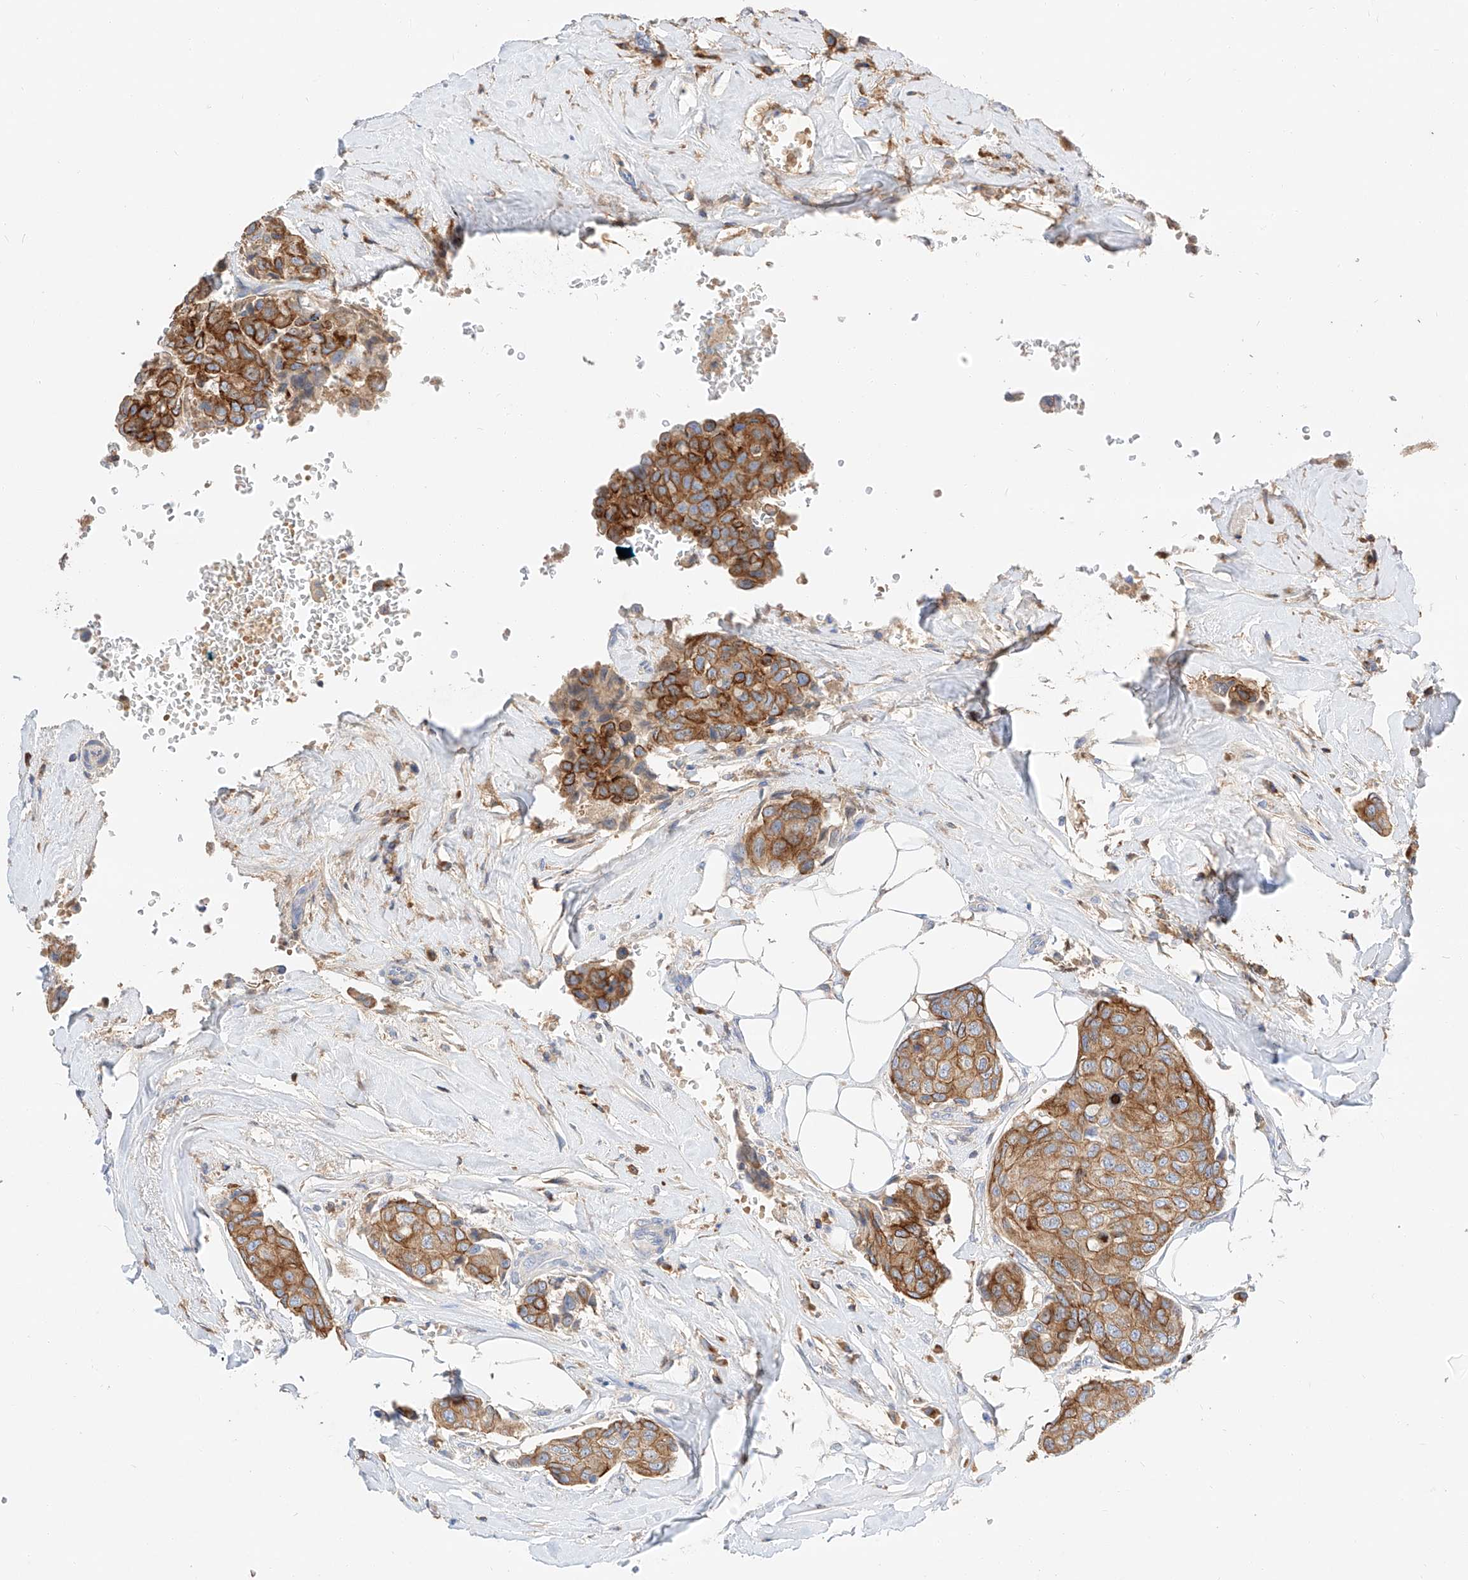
{"staining": {"intensity": "moderate", "quantity": ">75%", "location": "cytoplasmic/membranous"}, "tissue": "breast cancer", "cell_type": "Tumor cells", "image_type": "cancer", "snomed": [{"axis": "morphology", "description": "Duct carcinoma"}, {"axis": "topography", "description": "Breast"}], "caption": "This is an image of immunohistochemistry staining of breast cancer (invasive ductal carcinoma), which shows moderate staining in the cytoplasmic/membranous of tumor cells.", "gene": "MAP7", "patient": {"sex": "female", "age": 80}}